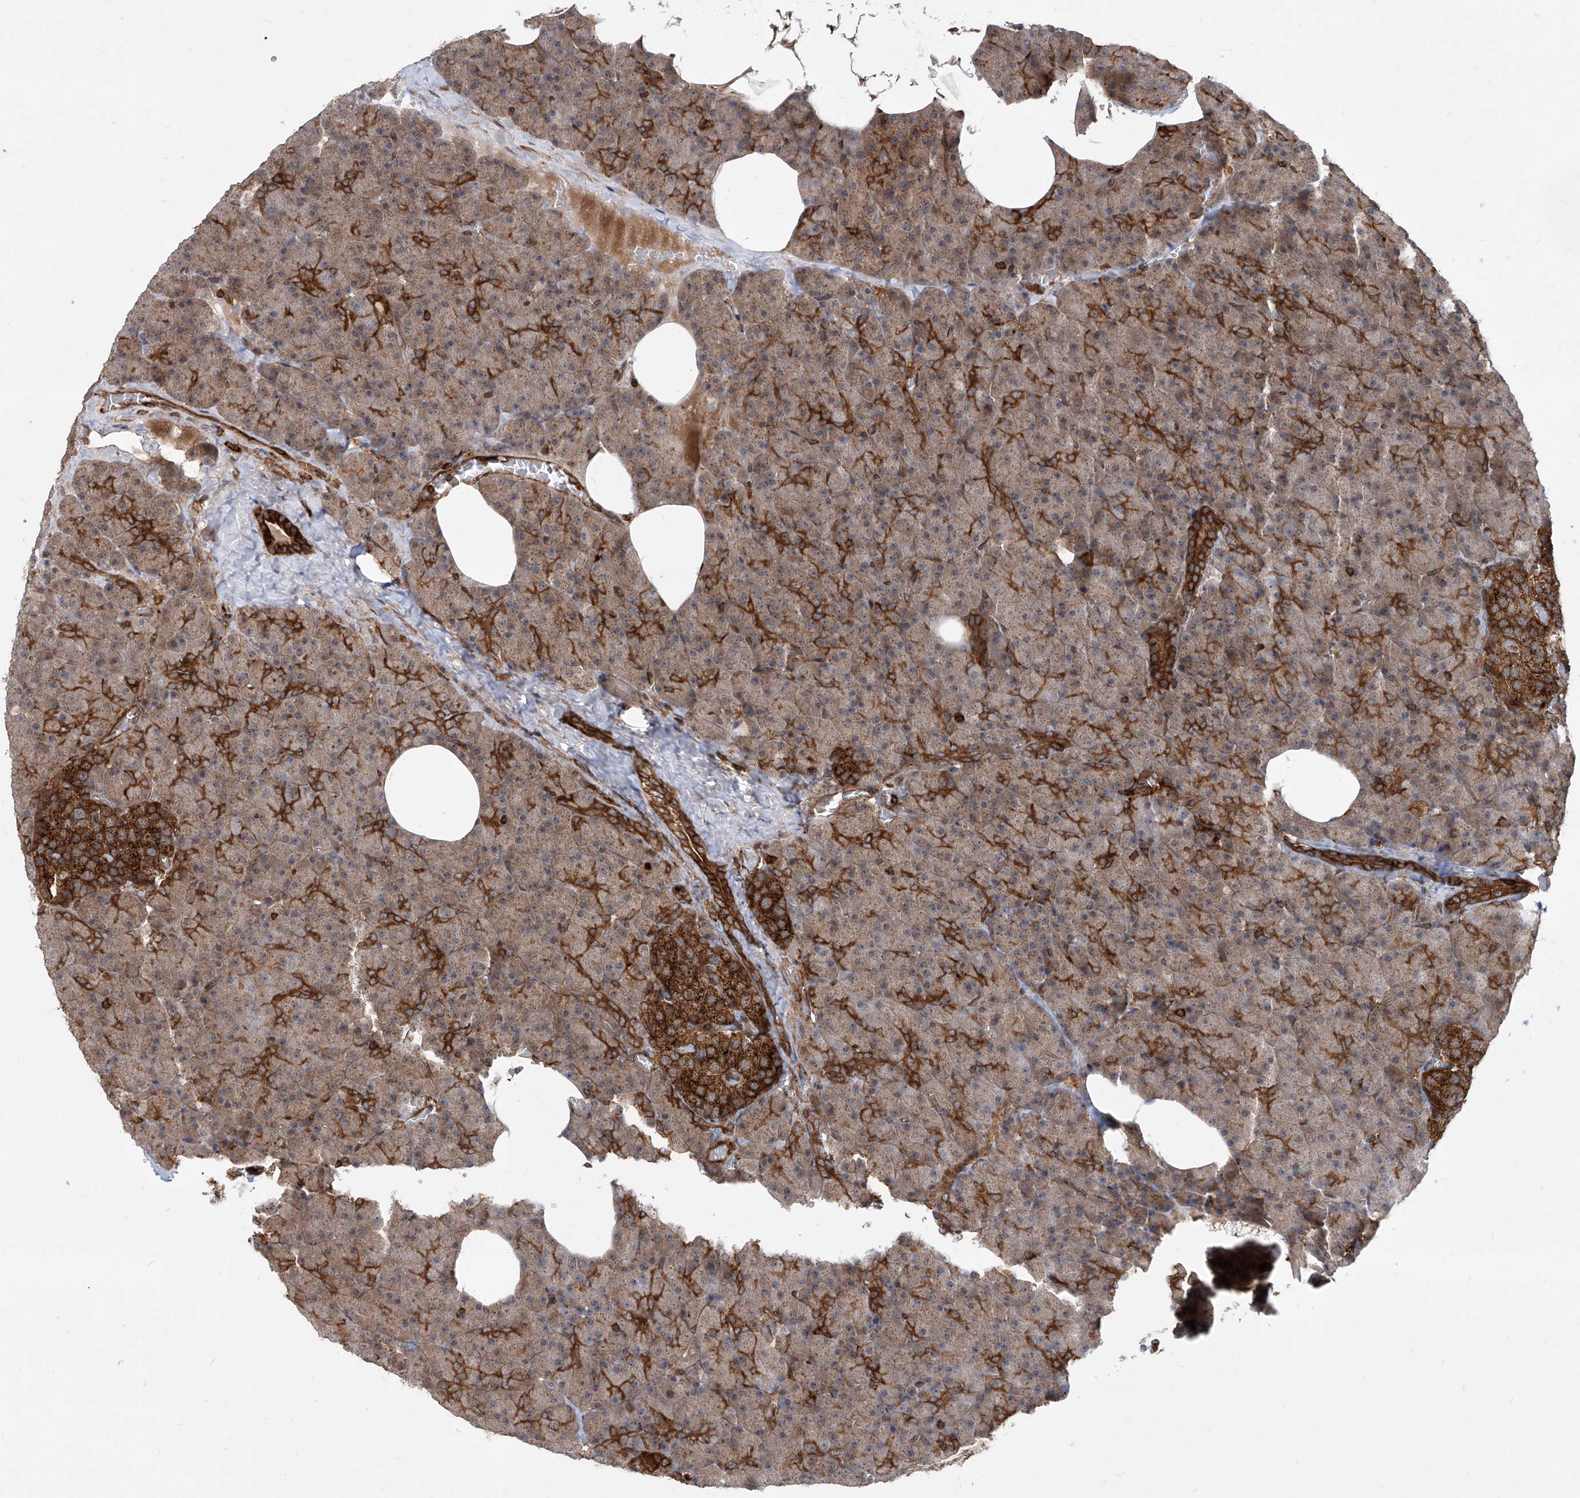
{"staining": {"intensity": "strong", "quantity": "25%-75%", "location": "cytoplasmic/membranous"}, "tissue": "pancreas", "cell_type": "Exocrine glandular cells", "image_type": "normal", "snomed": [{"axis": "morphology", "description": "Normal tissue, NOS"}, {"axis": "morphology", "description": "Carcinoid, malignant, NOS"}, {"axis": "topography", "description": "Pancreas"}], "caption": "Strong cytoplasmic/membranous positivity is appreciated in about 25%-75% of exocrine glandular cells in normal pancreas. (DAB IHC, brown staining for protein, blue staining for nuclei).", "gene": "MAGED2", "patient": {"sex": "female", "age": 35}}